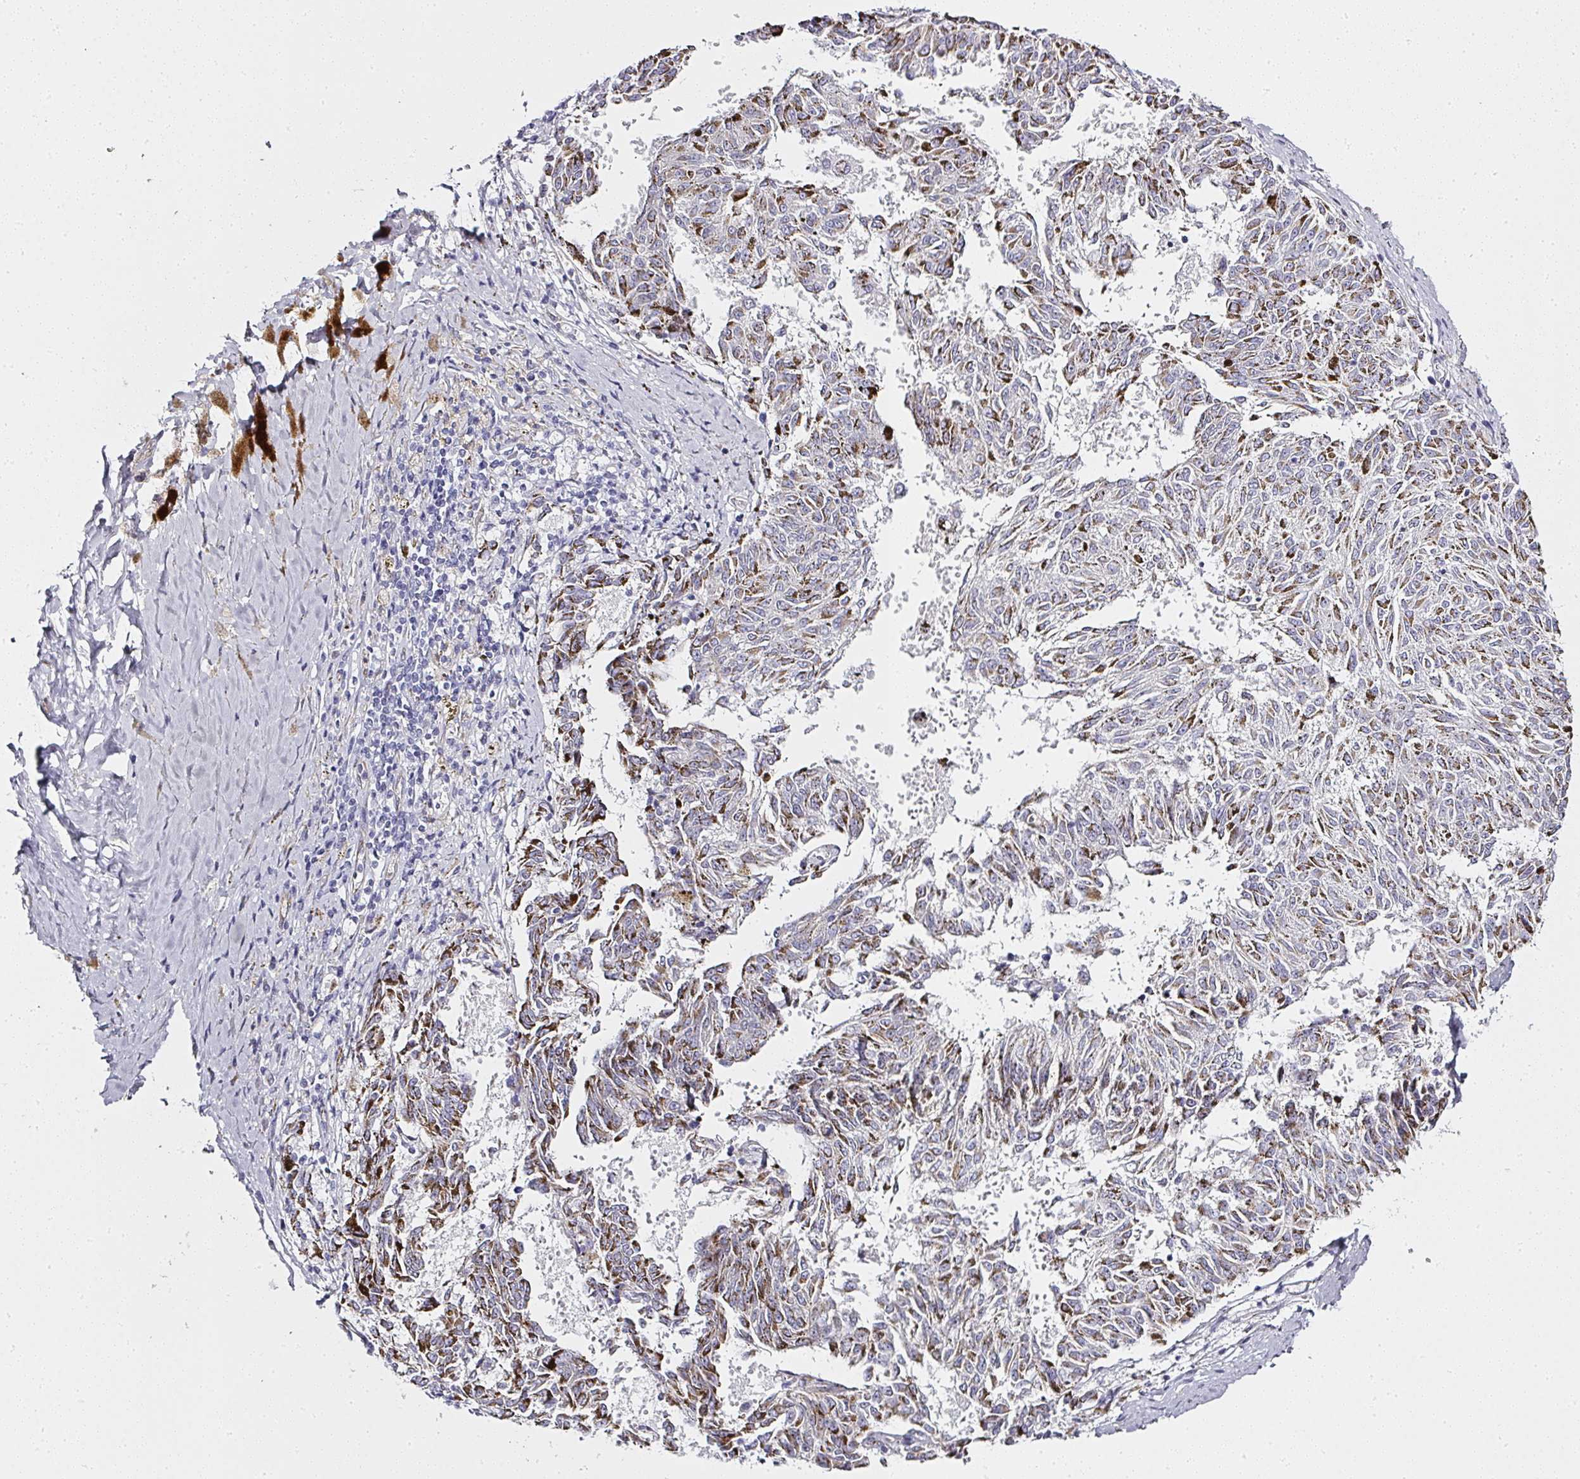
{"staining": {"intensity": "moderate", "quantity": "25%-75%", "location": "cytoplasmic/membranous"}, "tissue": "melanoma", "cell_type": "Tumor cells", "image_type": "cancer", "snomed": [{"axis": "morphology", "description": "Malignant melanoma, NOS"}, {"axis": "topography", "description": "Skin"}], "caption": "High-power microscopy captured an immunohistochemistry photomicrograph of melanoma, revealing moderate cytoplasmic/membranous expression in approximately 25%-75% of tumor cells. The staining is performed using DAB (3,3'-diaminobenzidine) brown chromogen to label protein expression. The nuclei are counter-stained blue using hematoxylin.", "gene": "ATP8B2", "patient": {"sex": "female", "age": 72}}